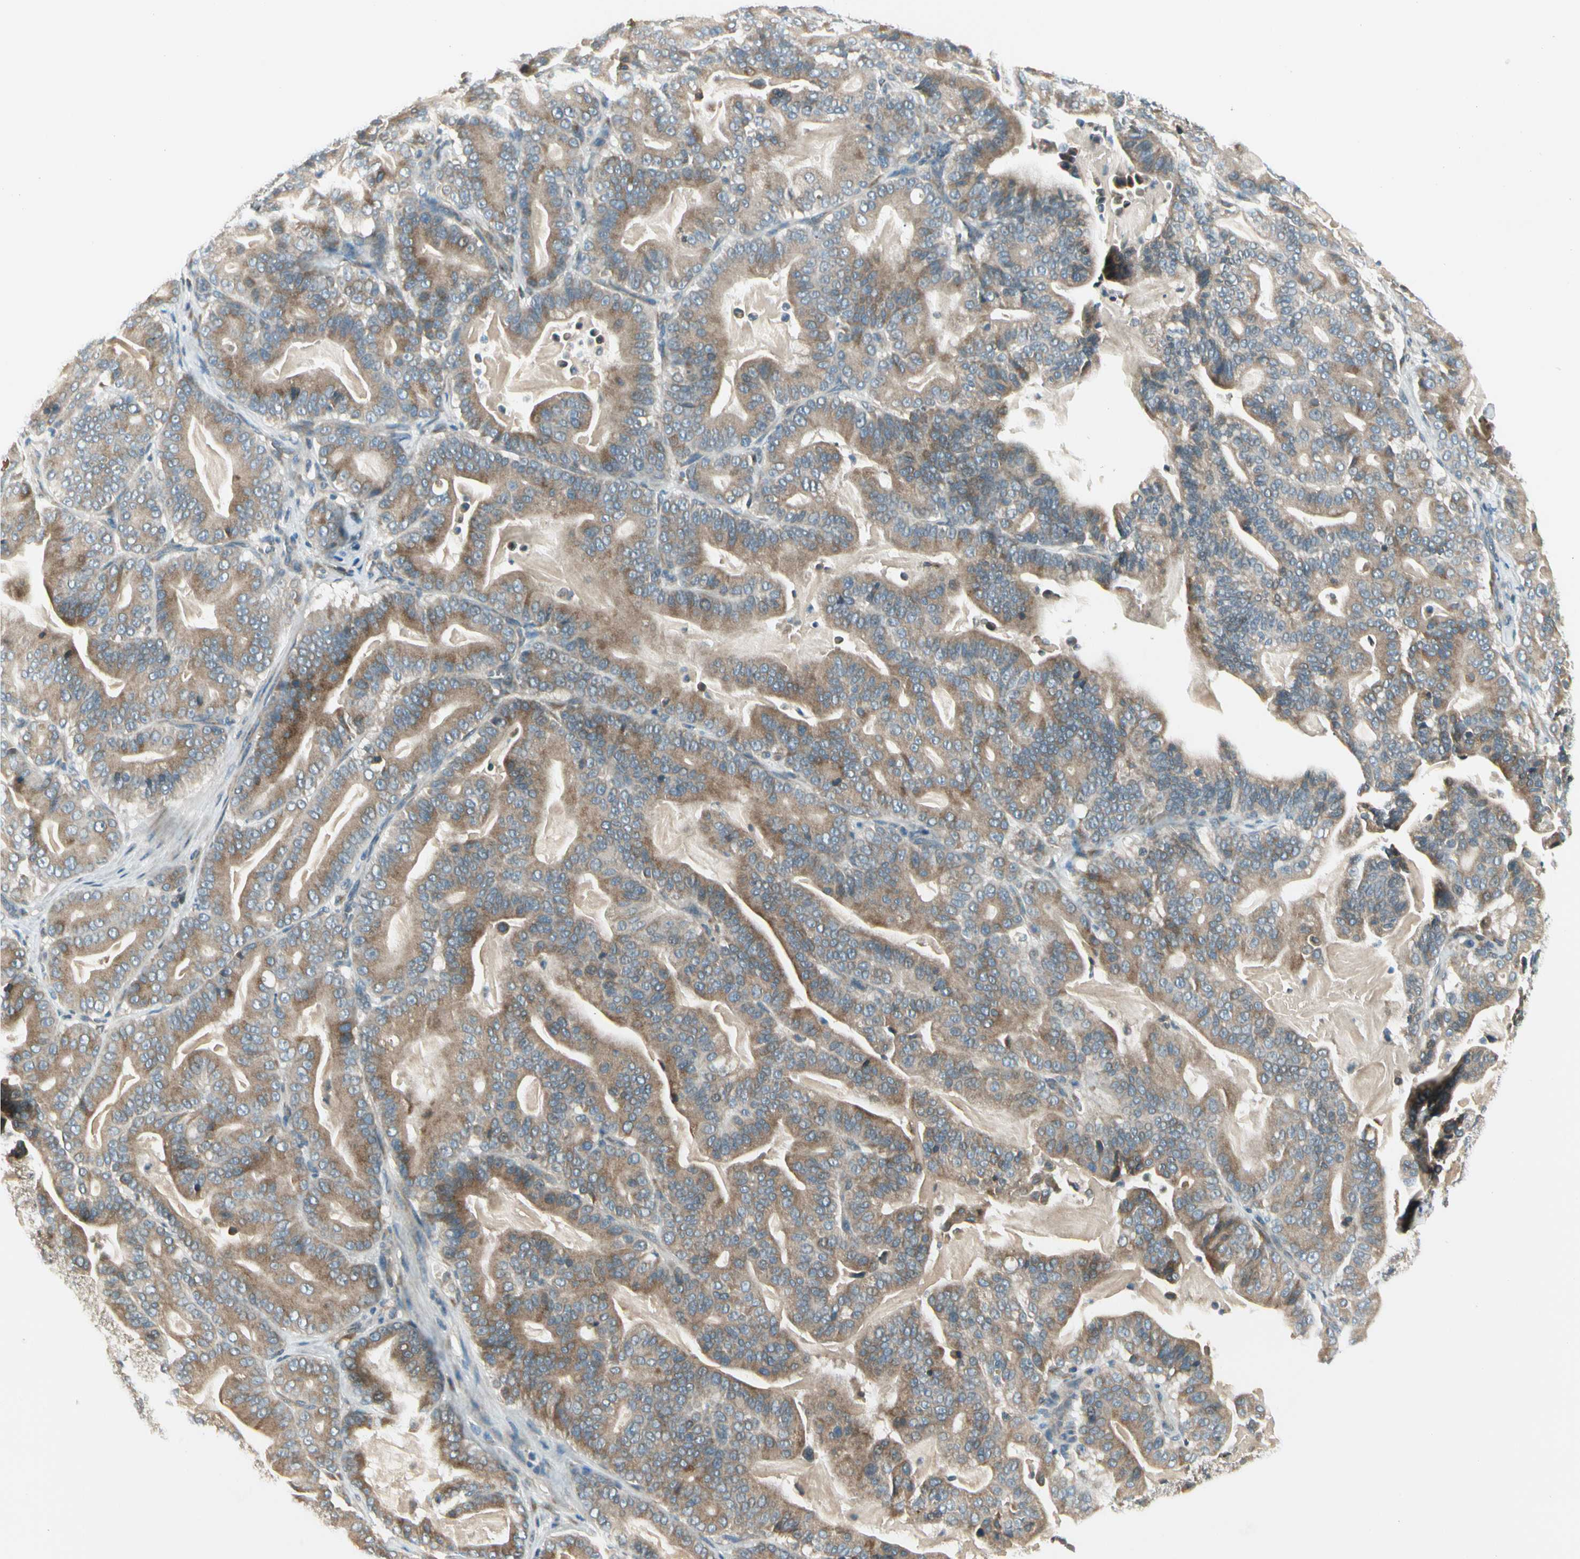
{"staining": {"intensity": "moderate", "quantity": ">75%", "location": "cytoplasmic/membranous"}, "tissue": "pancreatic cancer", "cell_type": "Tumor cells", "image_type": "cancer", "snomed": [{"axis": "morphology", "description": "Adenocarcinoma, NOS"}, {"axis": "topography", "description": "Pancreas"}], "caption": "Immunohistochemistry (IHC) photomicrograph of neoplastic tissue: pancreatic cancer (adenocarcinoma) stained using immunohistochemistry (IHC) shows medium levels of moderate protein expression localized specifically in the cytoplasmic/membranous of tumor cells, appearing as a cytoplasmic/membranous brown color.", "gene": "BNIP1", "patient": {"sex": "male", "age": 63}}